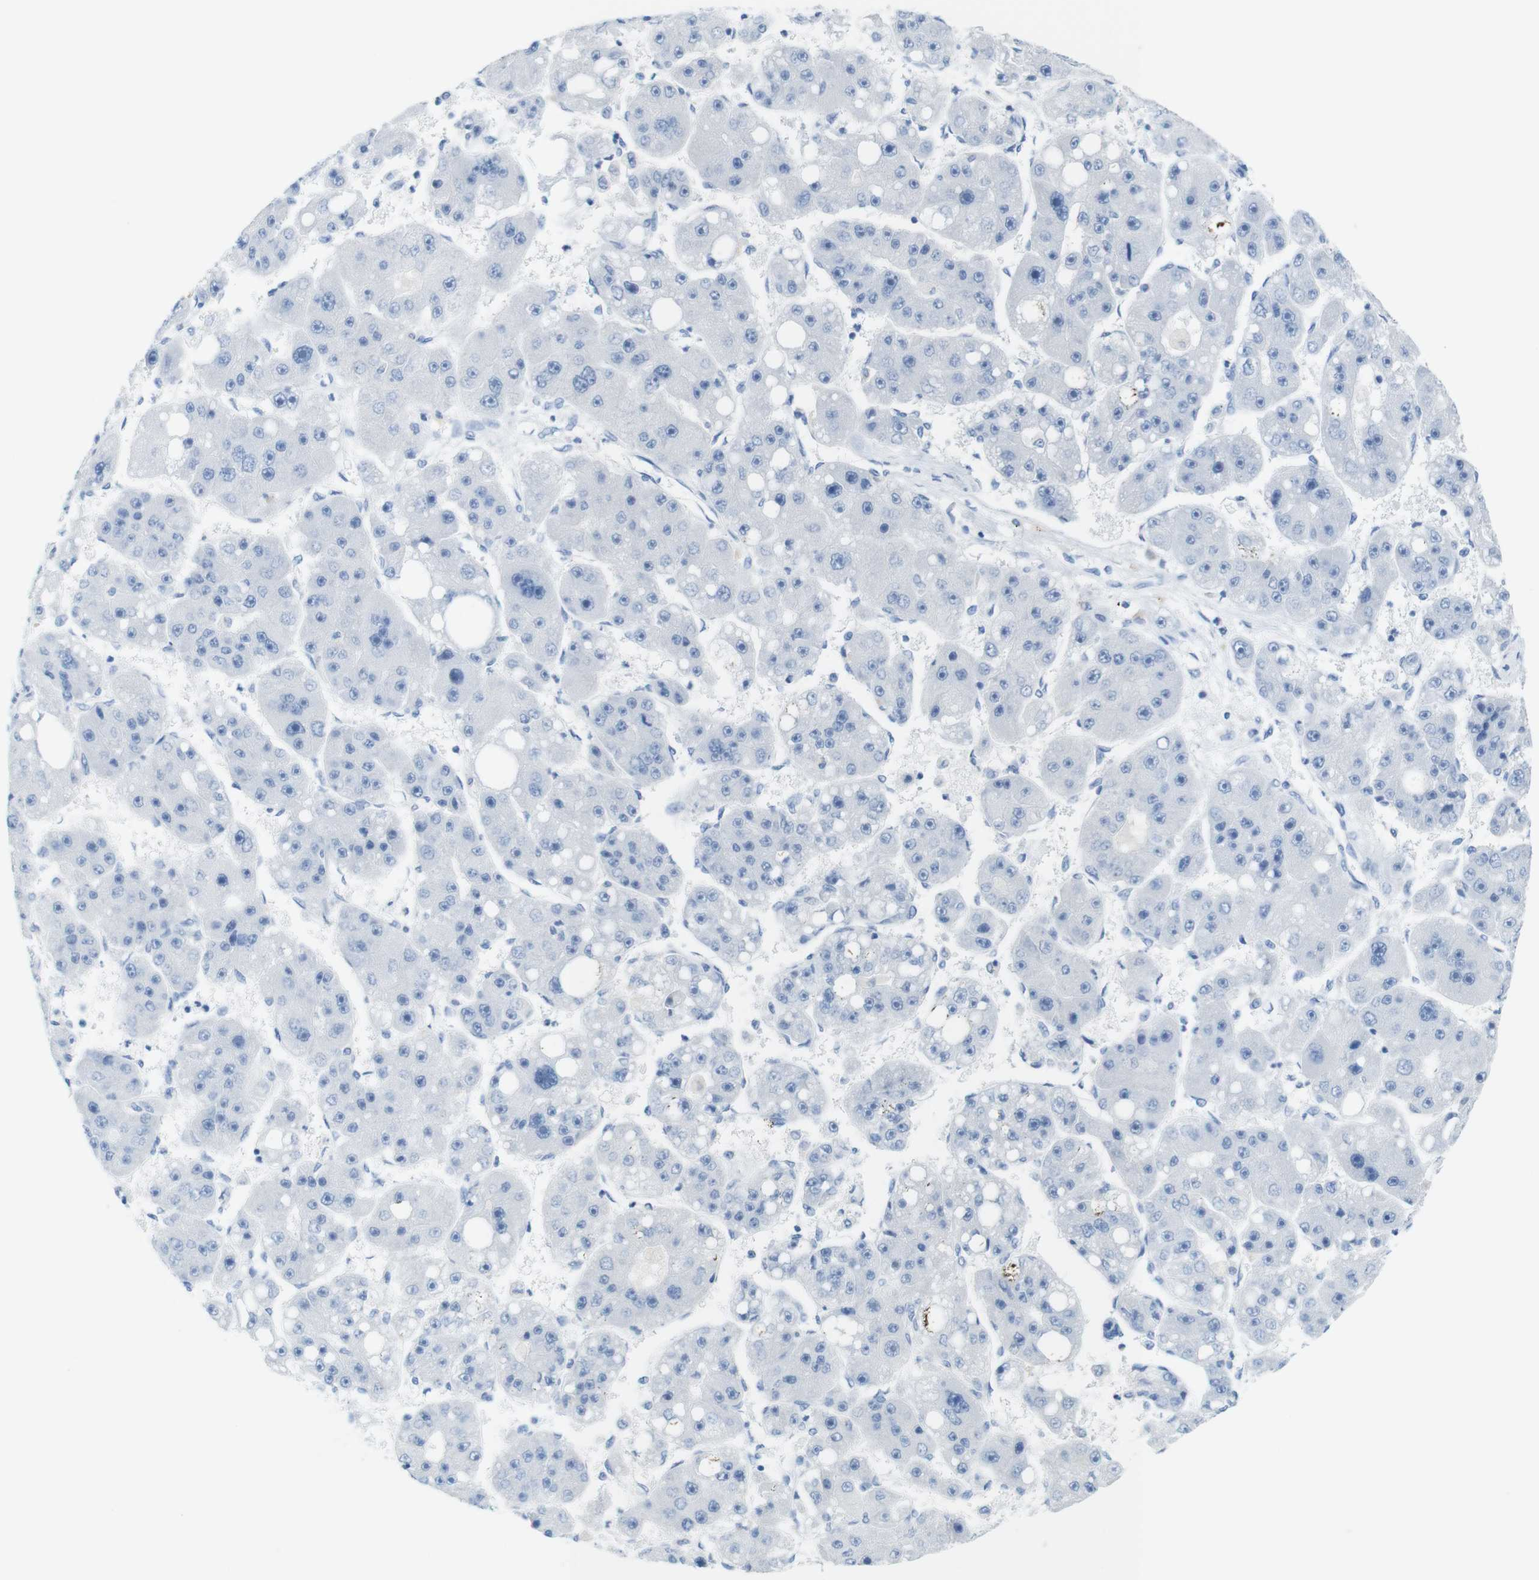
{"staining": {"intensity": "negative", "quantity": "none", "location": "none"}, "tissue": "liver cancer", "cell_type": "Tumor cells", "image_type": "cancer", "snomed": [{"axis": "morphology", "description": "Carcinoma, Hepatocellular, NOS"}, {"axis": "topography", "description": "Liver"}], "caption": "There is no significant positivity in tumor cells of liver hepatocellular carcinoma.", "gene": "OPN1SW", "patient": {"sex": "female", "age": 61}}